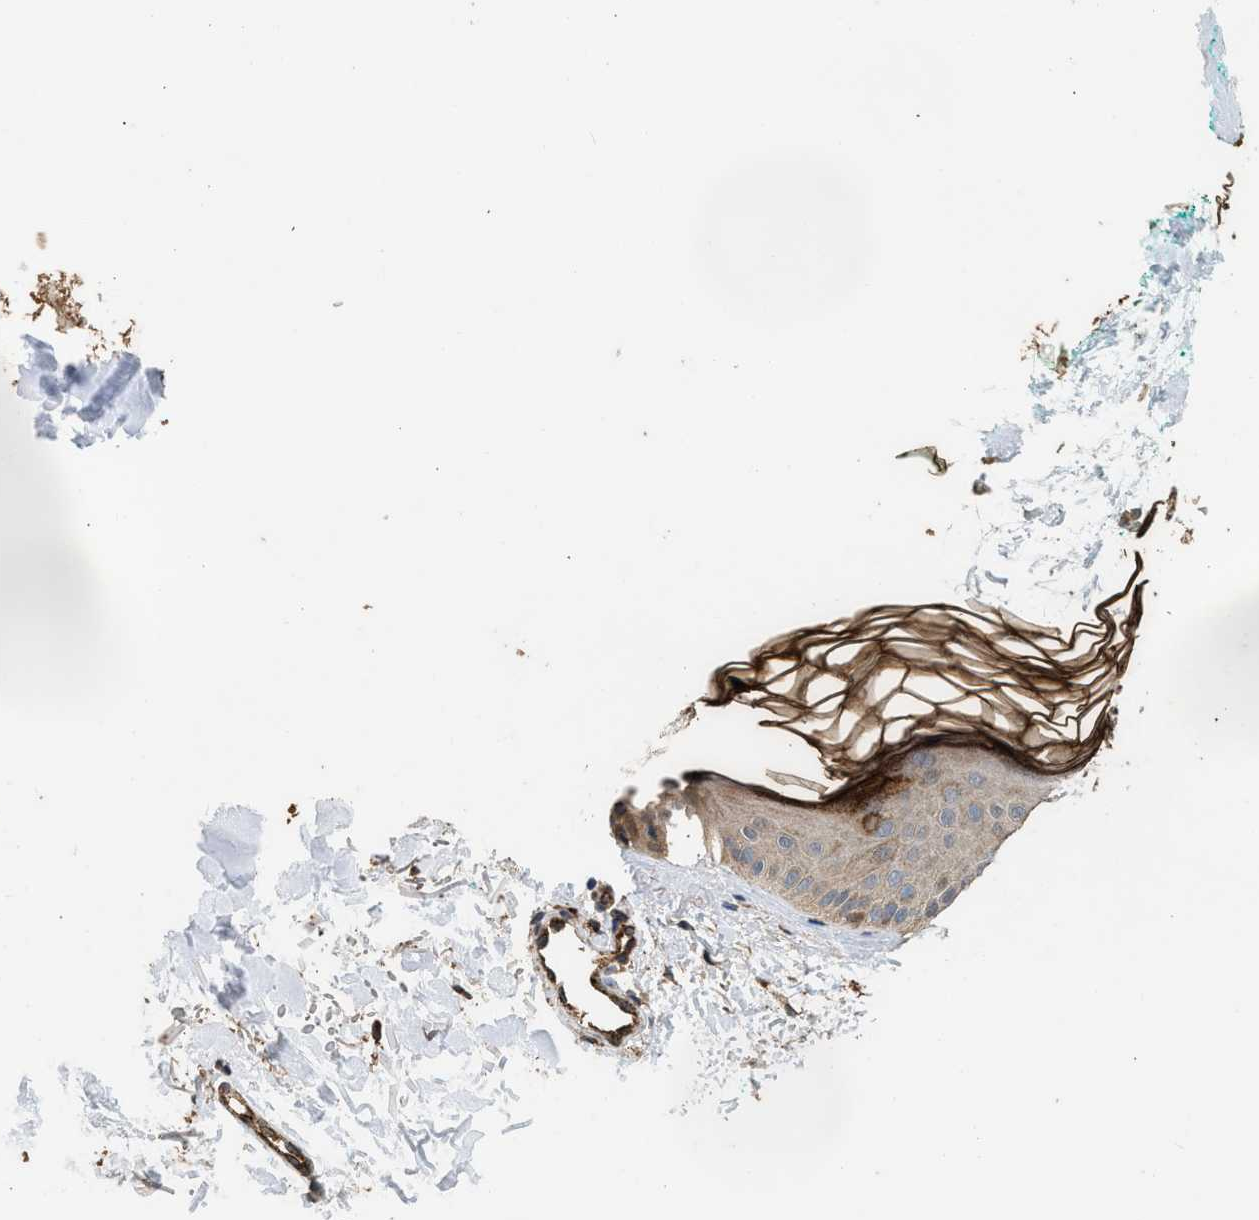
{"staining": {"intensity": "strong", "quantity": ">75%", "location": "cytoplasmic/membranous"}, "tissue": "skin", "cell_type": "Fibroblasts", "image_type": "normal", "snomed": [{"axis": "morphology", "description": "Normal tissue, NOS"}, {"axis": "topography", "description": "Skin"}], "caption": "The immunohistochemical stain labels strong cytoplasmic/membranous expression in fibroblasts of normal skin. (Brightfield microscopy of DAB IHC at high magnification).", "gene": "CTSV", "patient": {"sex": "male", "age": 71}}